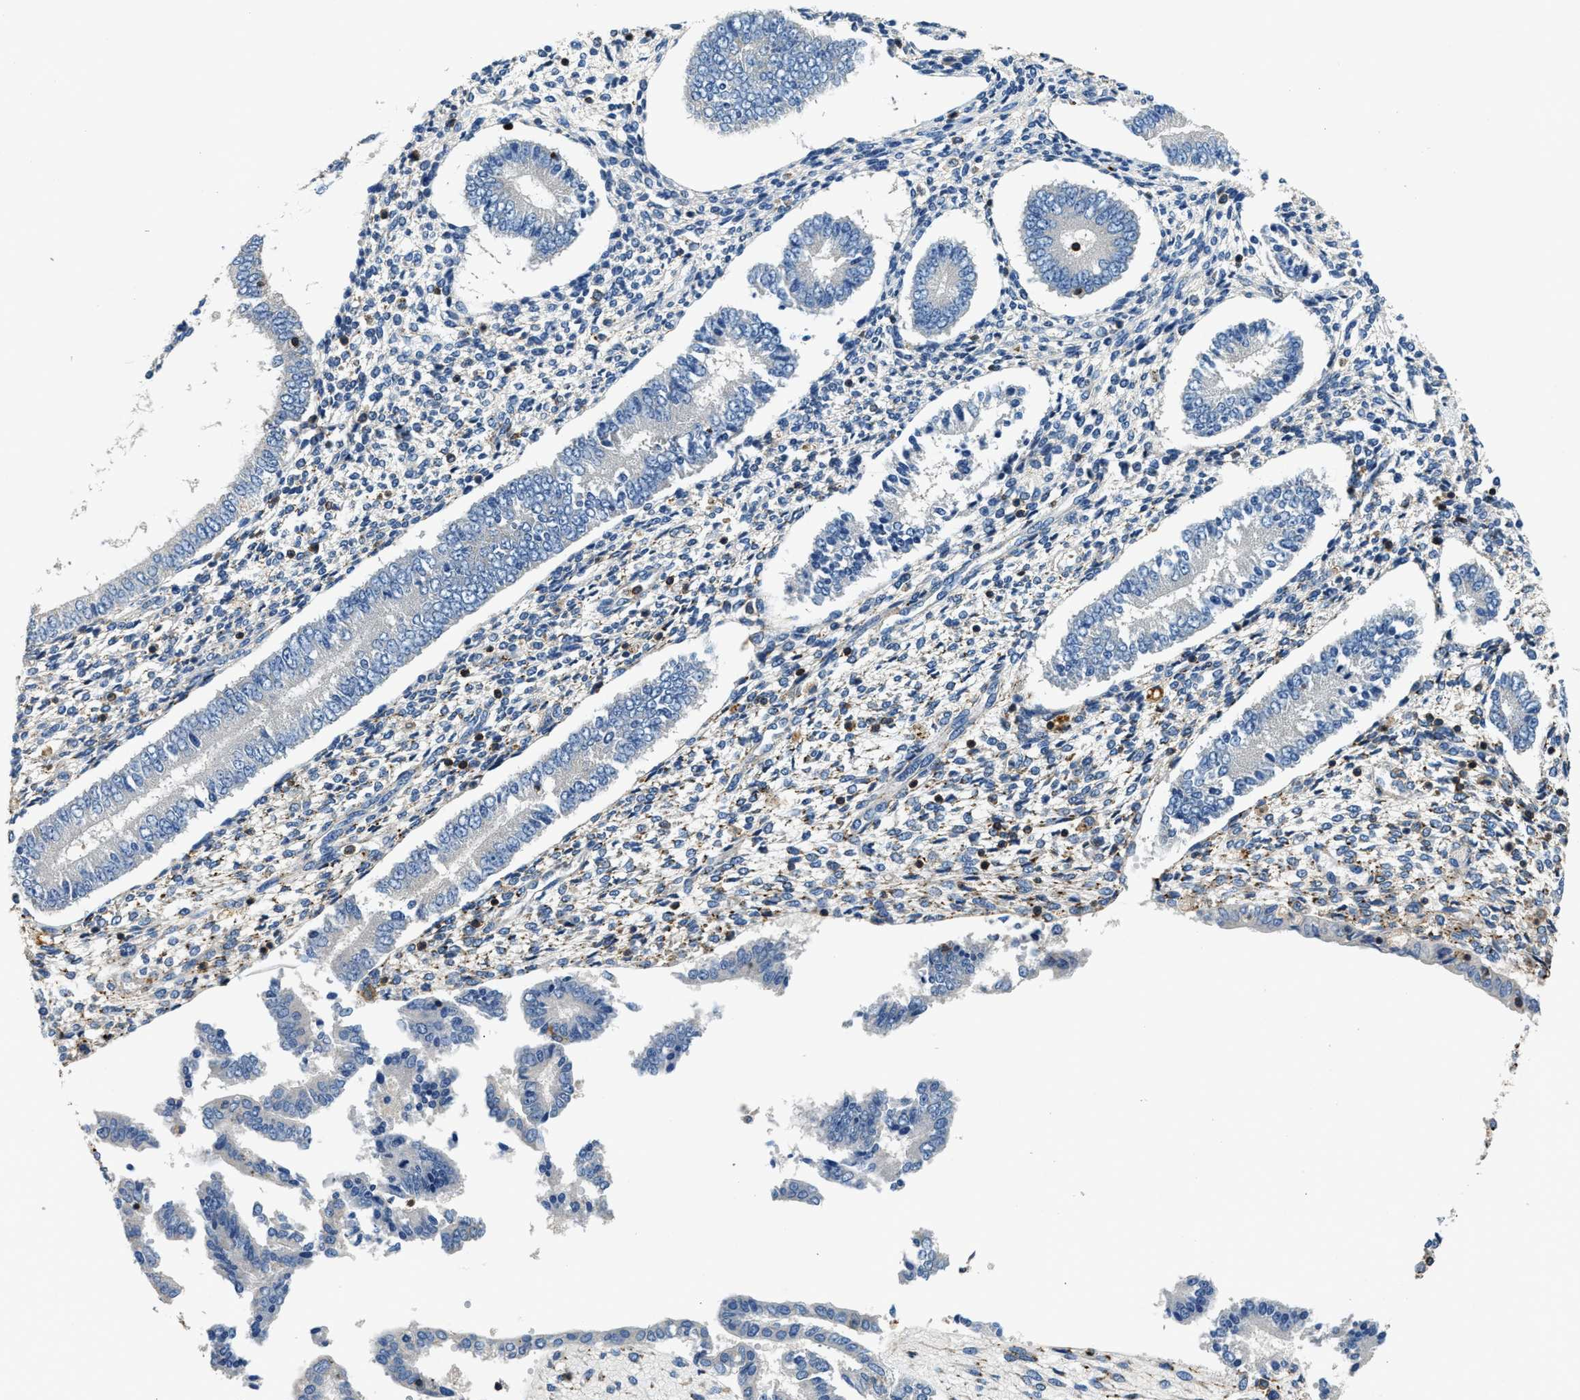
{"staining": {"intensity": "moderate", "quantity": "<25%", "location": "cytoplasmic/membranous"}, "tissue": "endometrium", "cell_type": "Cells in endometrial stroma", "image_type": "normal", "snomed": [{"axis": "morphology", "description": "Normal tissue, NOS"}, {"axis": "topography", "description": "Endometrium"}], "caption": "This micrograph demonstrates IHC staining of benign endometrium, with low moderate cytoplasmic/membranous positivity in about <25% of cells in endometrial stroma.", "gene": "MYO1G", "patient": {"sex": "female", "age": 42}}